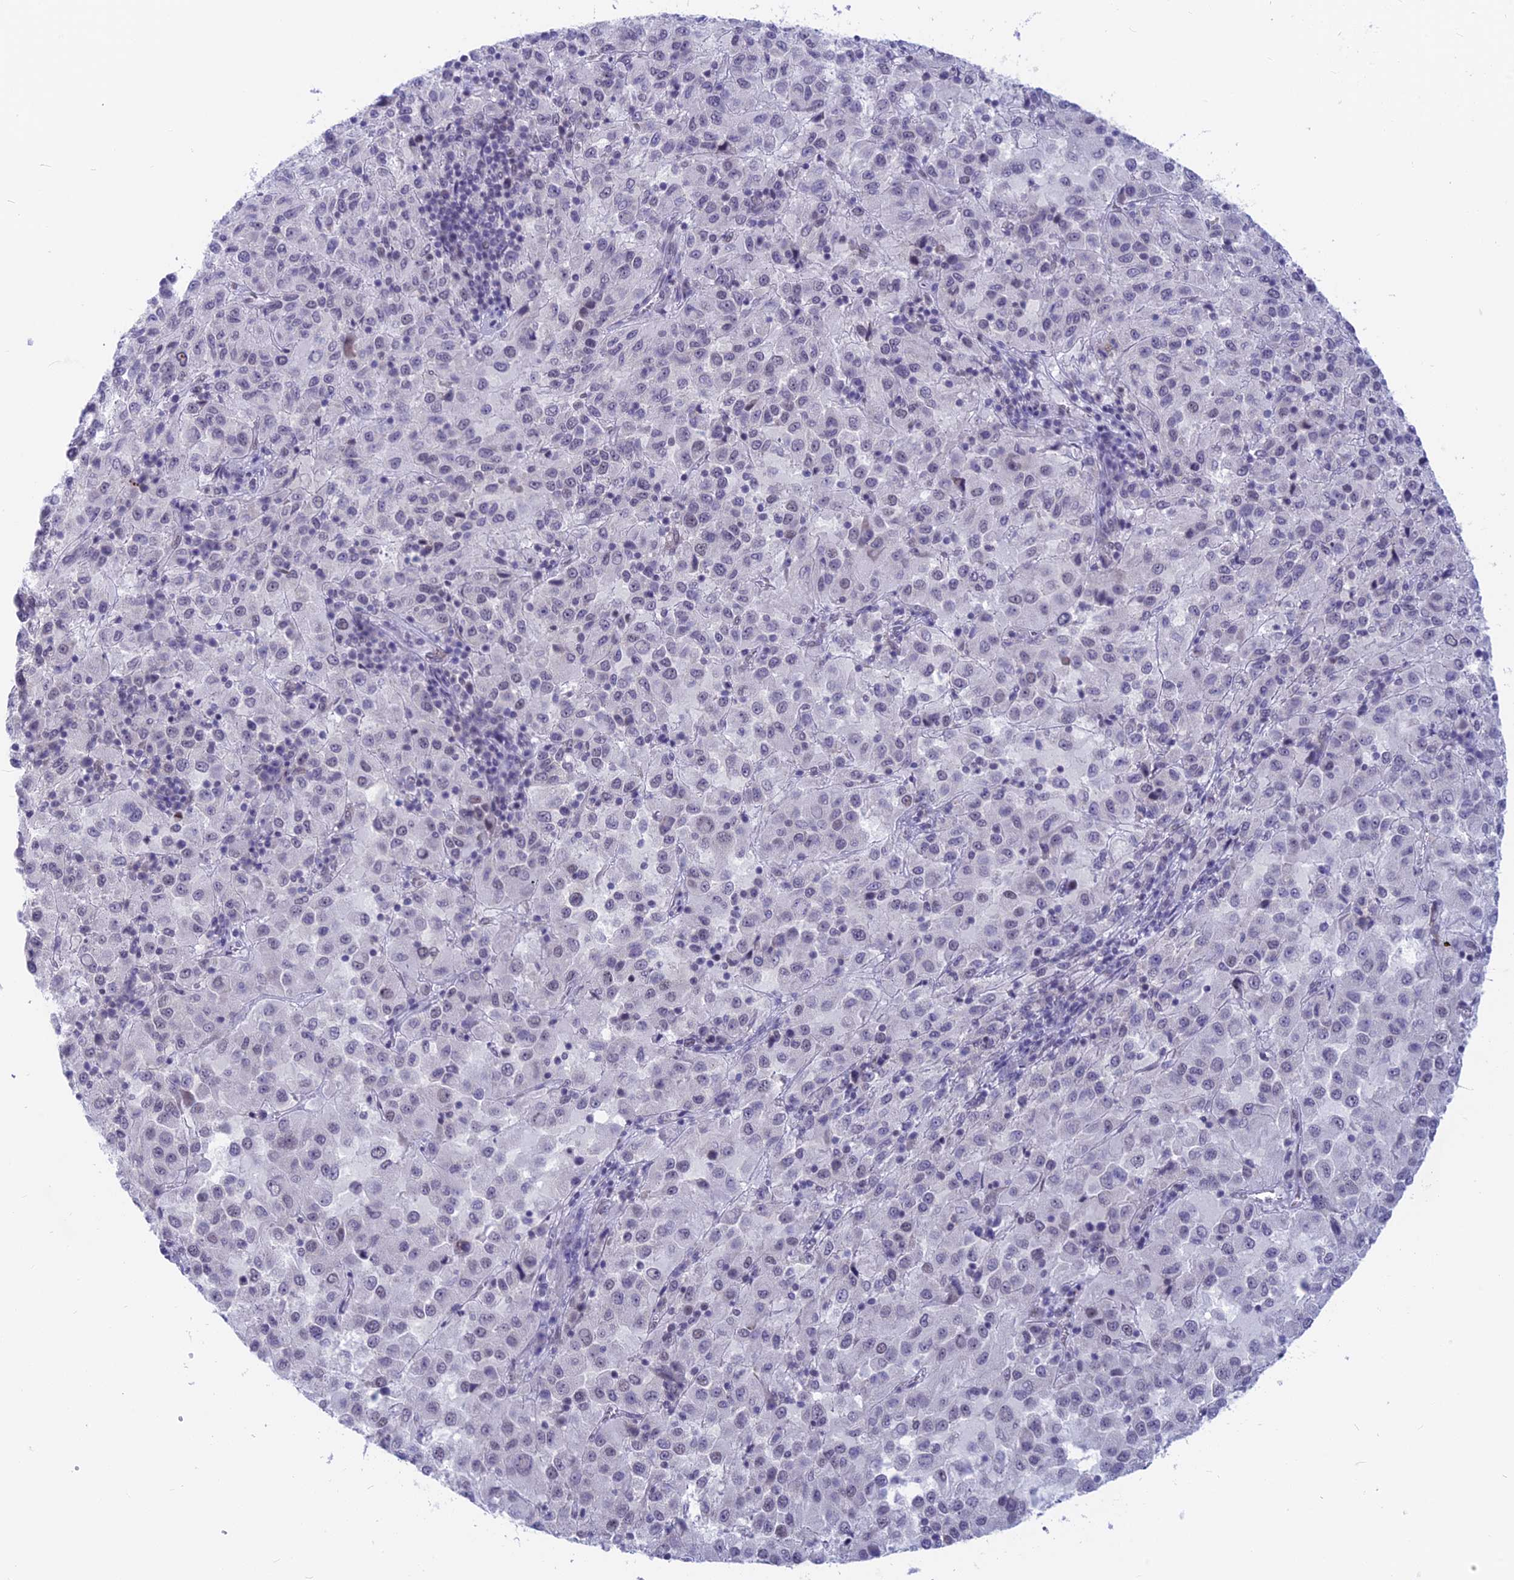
{"staining": {"intensity": "negative", "quantity": "none", "location": "none"}, "tissue": "melanoma", "cell_type": "Tumor cells", "image_type": "cancer", "snomed": [{"axis": "morphology", "description": "Malignant melanoma, Metastatic site"}, {"axis": "topography", "description": "Lung"}], "caption": "Tumor cells show no significant expression in melanoma.", "gene": "SRSF5", "patient": {"sex": "male", "age": 64}}